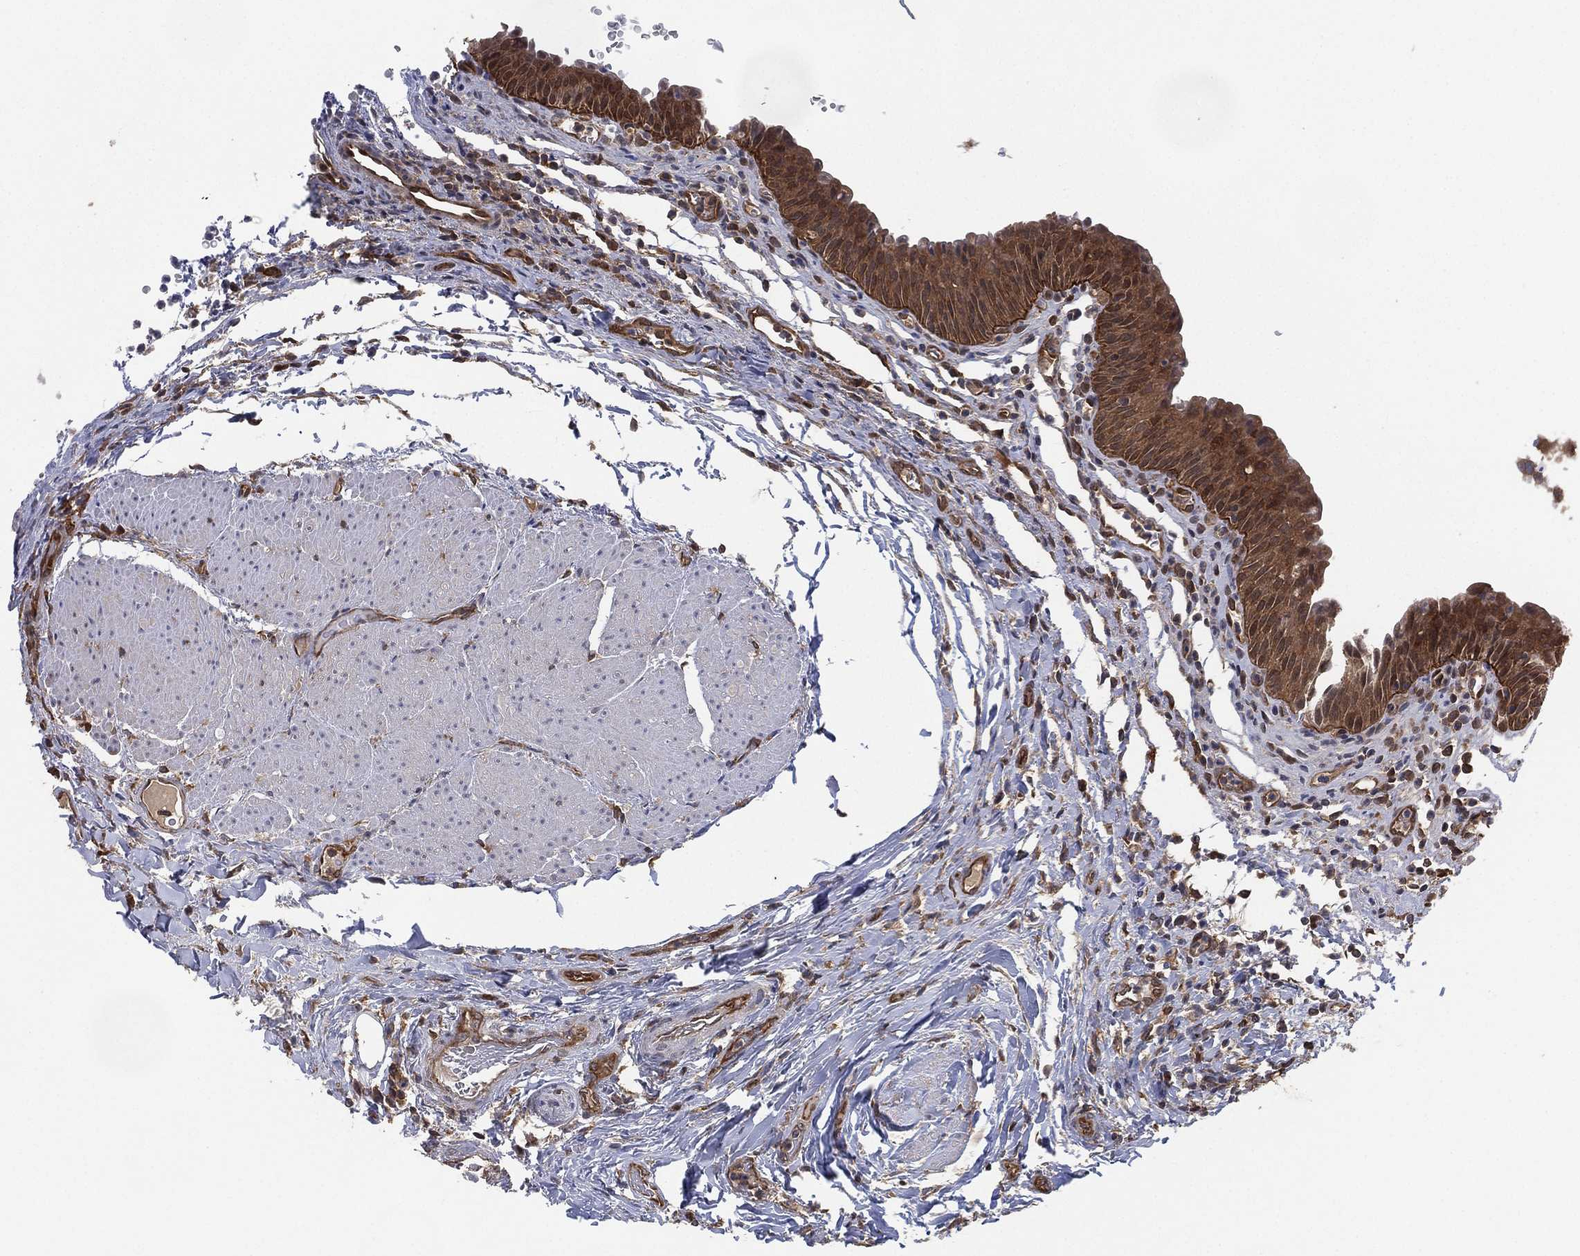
{"staining": {"intensity": "strong", "quantity": "25%-75%", "location": "cytoplasmic/membranous"}, "tissue": "urinary bladder", "cell_type": "Urothelial cells", "image_type": "normal", "snomed": [{"axis": "morphology", "description": "Normal tissue, NOS"}, {"axis": "topography", "description": "Urinary bladder"}], "caption": "A high-resolution micrograph shows immunohistochemistry (IHC) staining of unremarkable urinary bladder, which shows strong cytoplasmic/membranous staining in about 25%-75% of urothelial cells. Nuclei are stained in blue.", "gene": "PSMG4", "patient": {"sex": "male", "age": 66}}